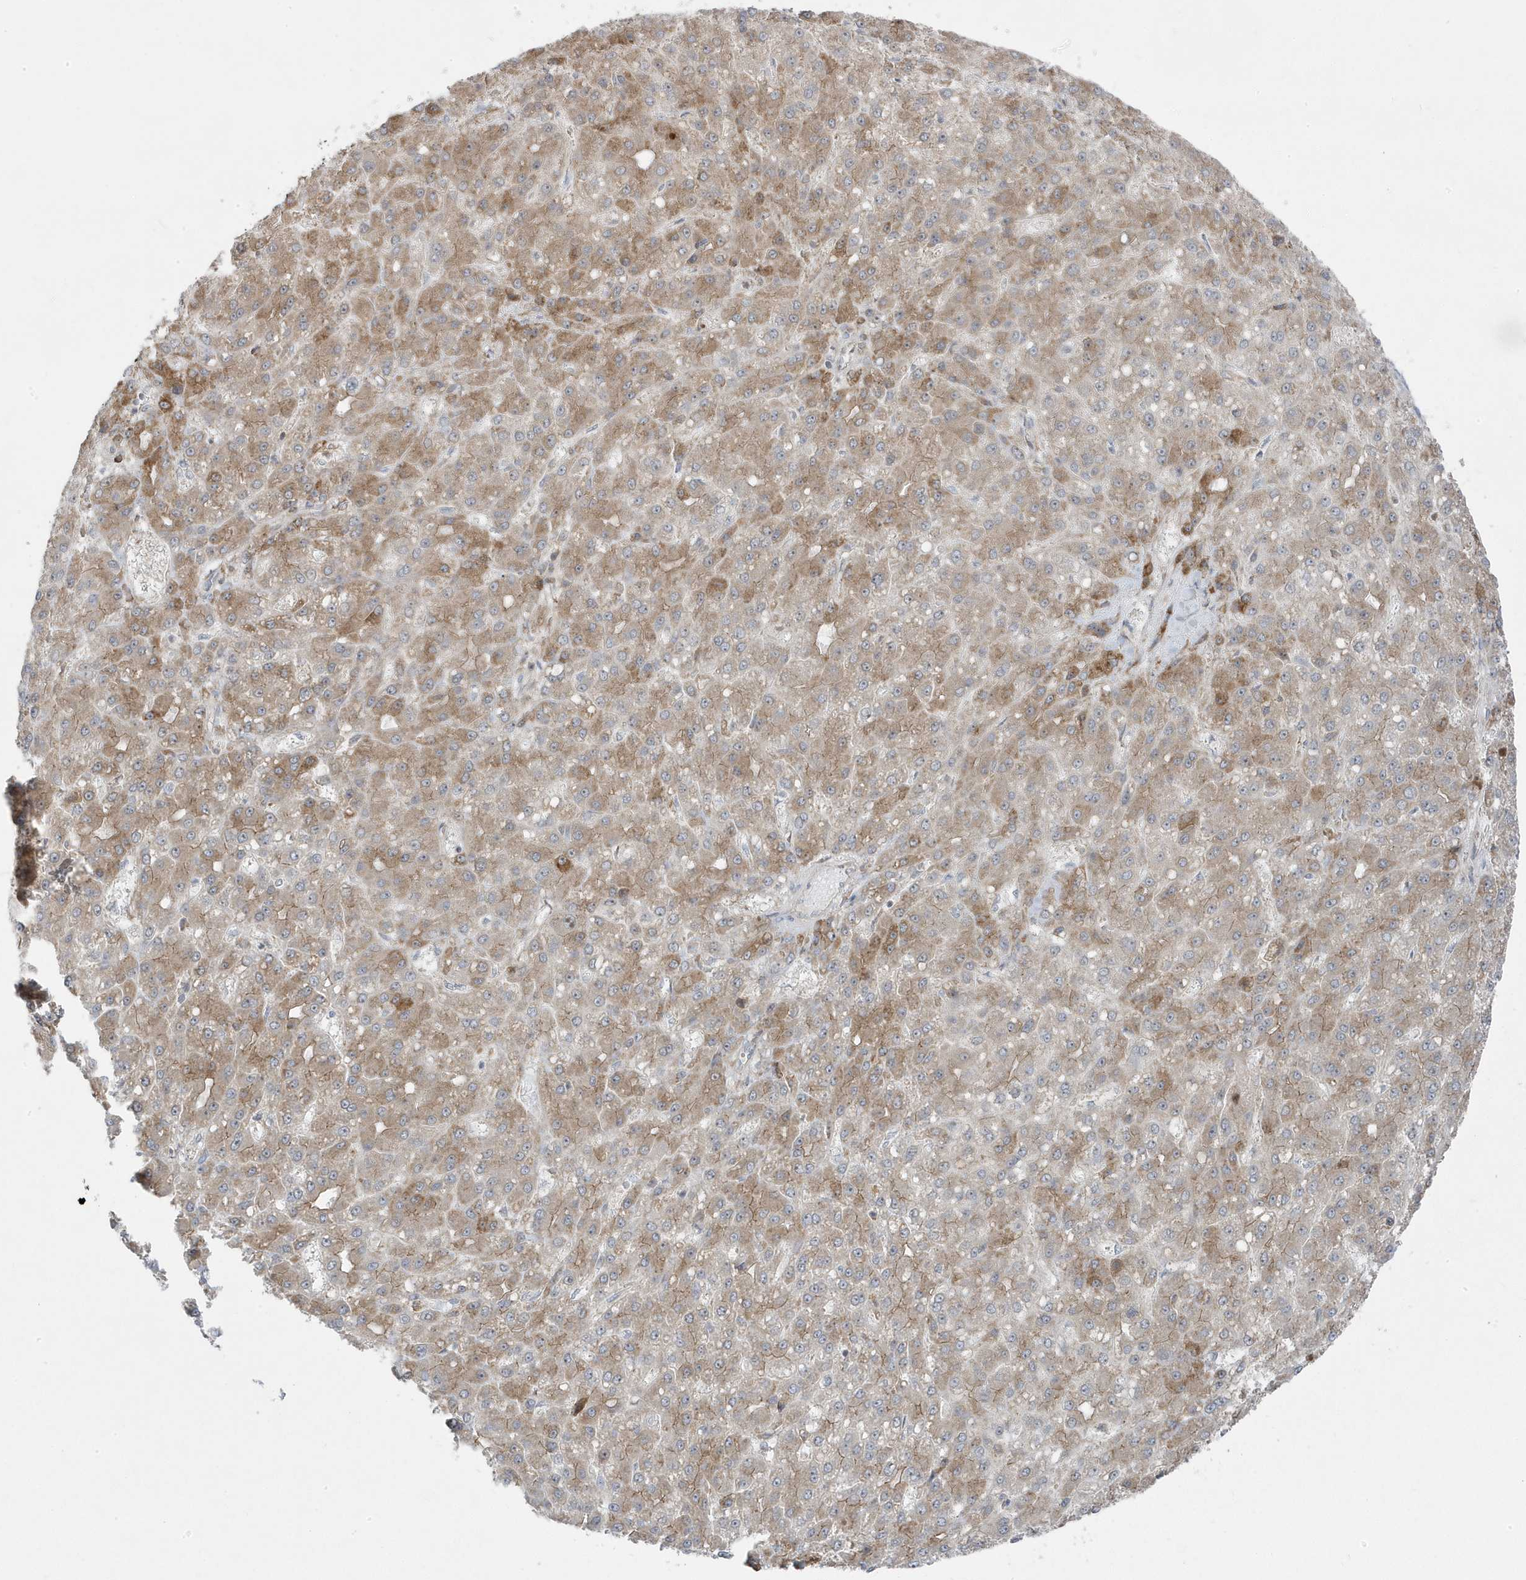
{"staining": {"intensity": "moderate", "quantity": "25%-75%", "location": "cytoplasmic/membranous"}, "tissue": "liver cancer", "cell_type": "Tumor cells", "image_type": "cancer", "snomed": [{"axis": "morphology", "description": "Carcinoma, Hepatocellular, NOS"}, {"axis": "topography", "description": "Liver"}], "caption": "There is medium levels of moderate cytoplasmic/membranous positivity in tumor cells of liver hepatocellular carcinoma, as demonstrated by immunohistochemical staining (brown color).", "gene": "ZNF654", "patient": {"sex": "male", "age": 67}}